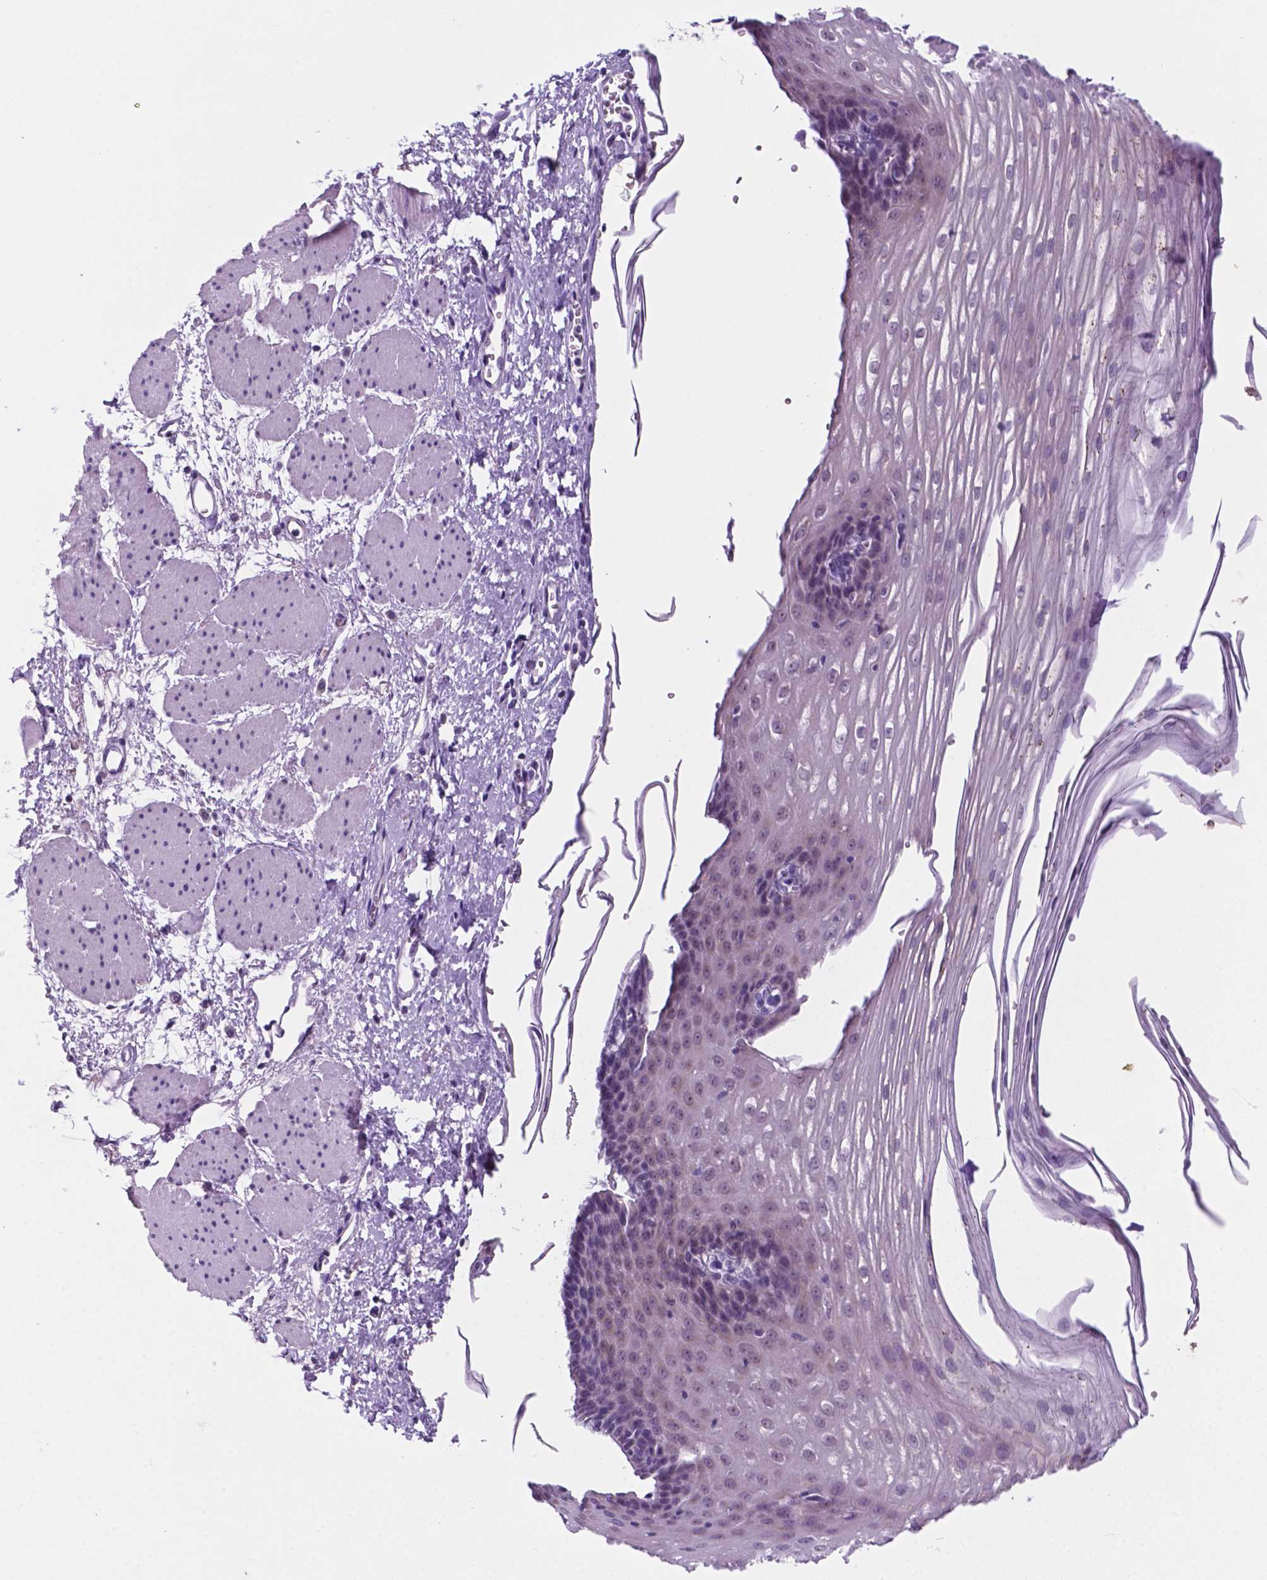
{"staining": {"intensity": "weak", "quantity": "25%-75%", "location": "nuclear"}, "tissue": "esophagus", "cell_type": "Squamous epithelial cells", "image_type": "normal", "snomed": [{"axis": "morphology", "description": "Normal tissue, NOS"}, {"axis": "topography", "description": "Esophagus"}], "caption": "Immunohistochemistry (IHC) (DAB) staining of normal human esophagus reveals weak nuclear protein expression in about 25%-75% of squamous epithelial cells.", "gene": "C18orf21", "patient": {"sex": "male", "age": 62}}